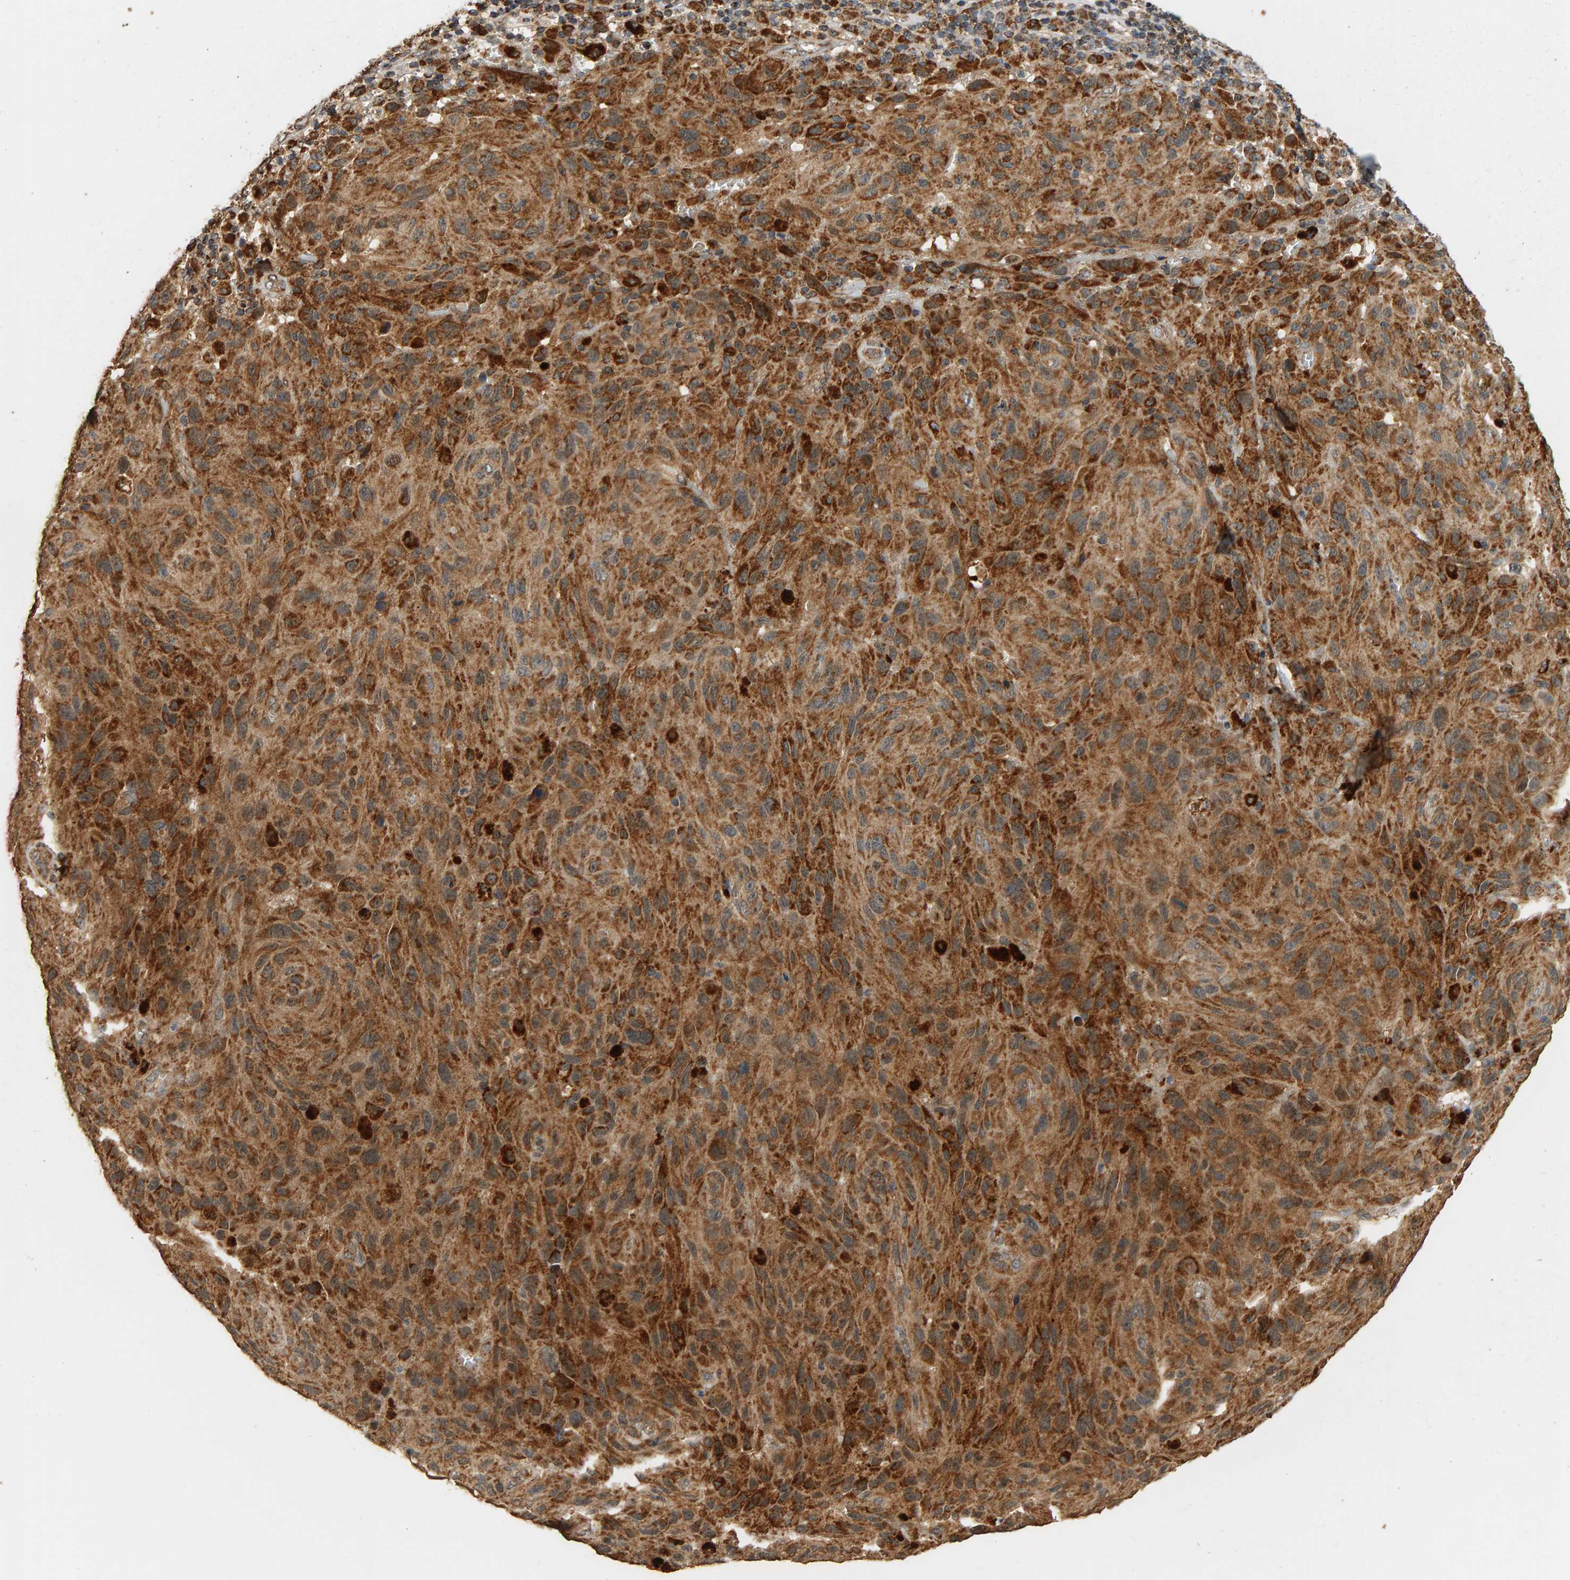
{"staining": {"intensity": "strong", "quantity": ">75%", "location": "cytoplasmic/membranous"}, "tissue": "melanoma", "cell_type": "Tumor cells", "image_type": "cancer", "snomed": [{"axis": "morphology", "description": "Malignant melanoma, NOS"}, {"axis": "topography", "description": "Skin"}], "caption": "Melanoma was stained to show a protein in brown. There is high levels of strong cytoplasmic/membranous expression in about >75% of tumor cells.", "gene": "GSTK1", "patient": {"sex": "male", "age": 66}}